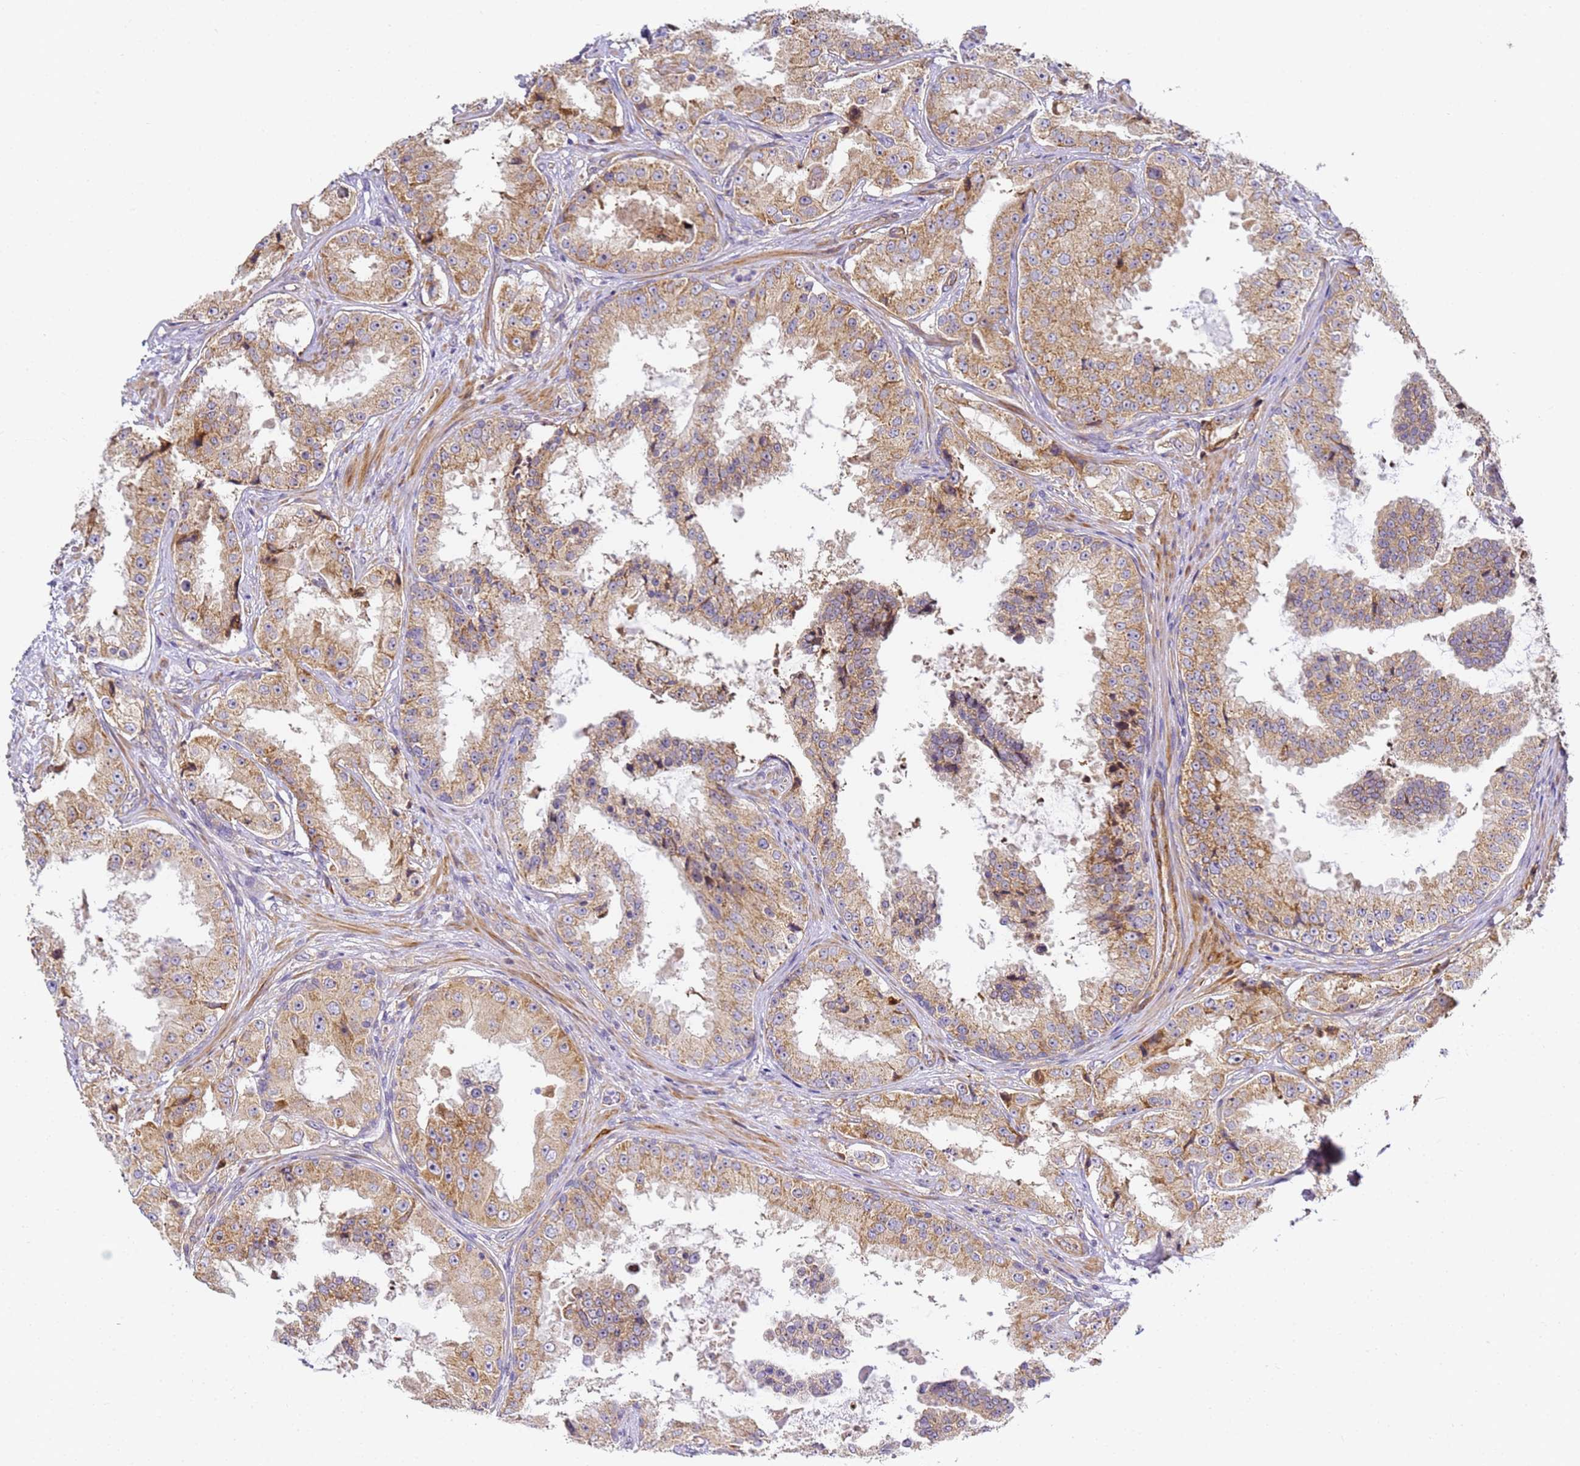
{"staining": {"intensity": "moderate", "quantity": ">75%", "location": "cytoplasmic/membranous"}, "tissue": "prostate cancer", "cell_type": "Tumor cells", "image_type": "cancer", "snomed": [{"axis": "morphology", "description": "Adenocarcinoma, High grade"}, {"axis": "topography", "description": "Prostate"}], "caption": "Protein analysis of prostate cancer tissue displays moderate cytoplasmic/membranous positivity in about >75% of tumor cells.", "gene": "RPL13A", "patient": {"sex": "male", "age": 73}}